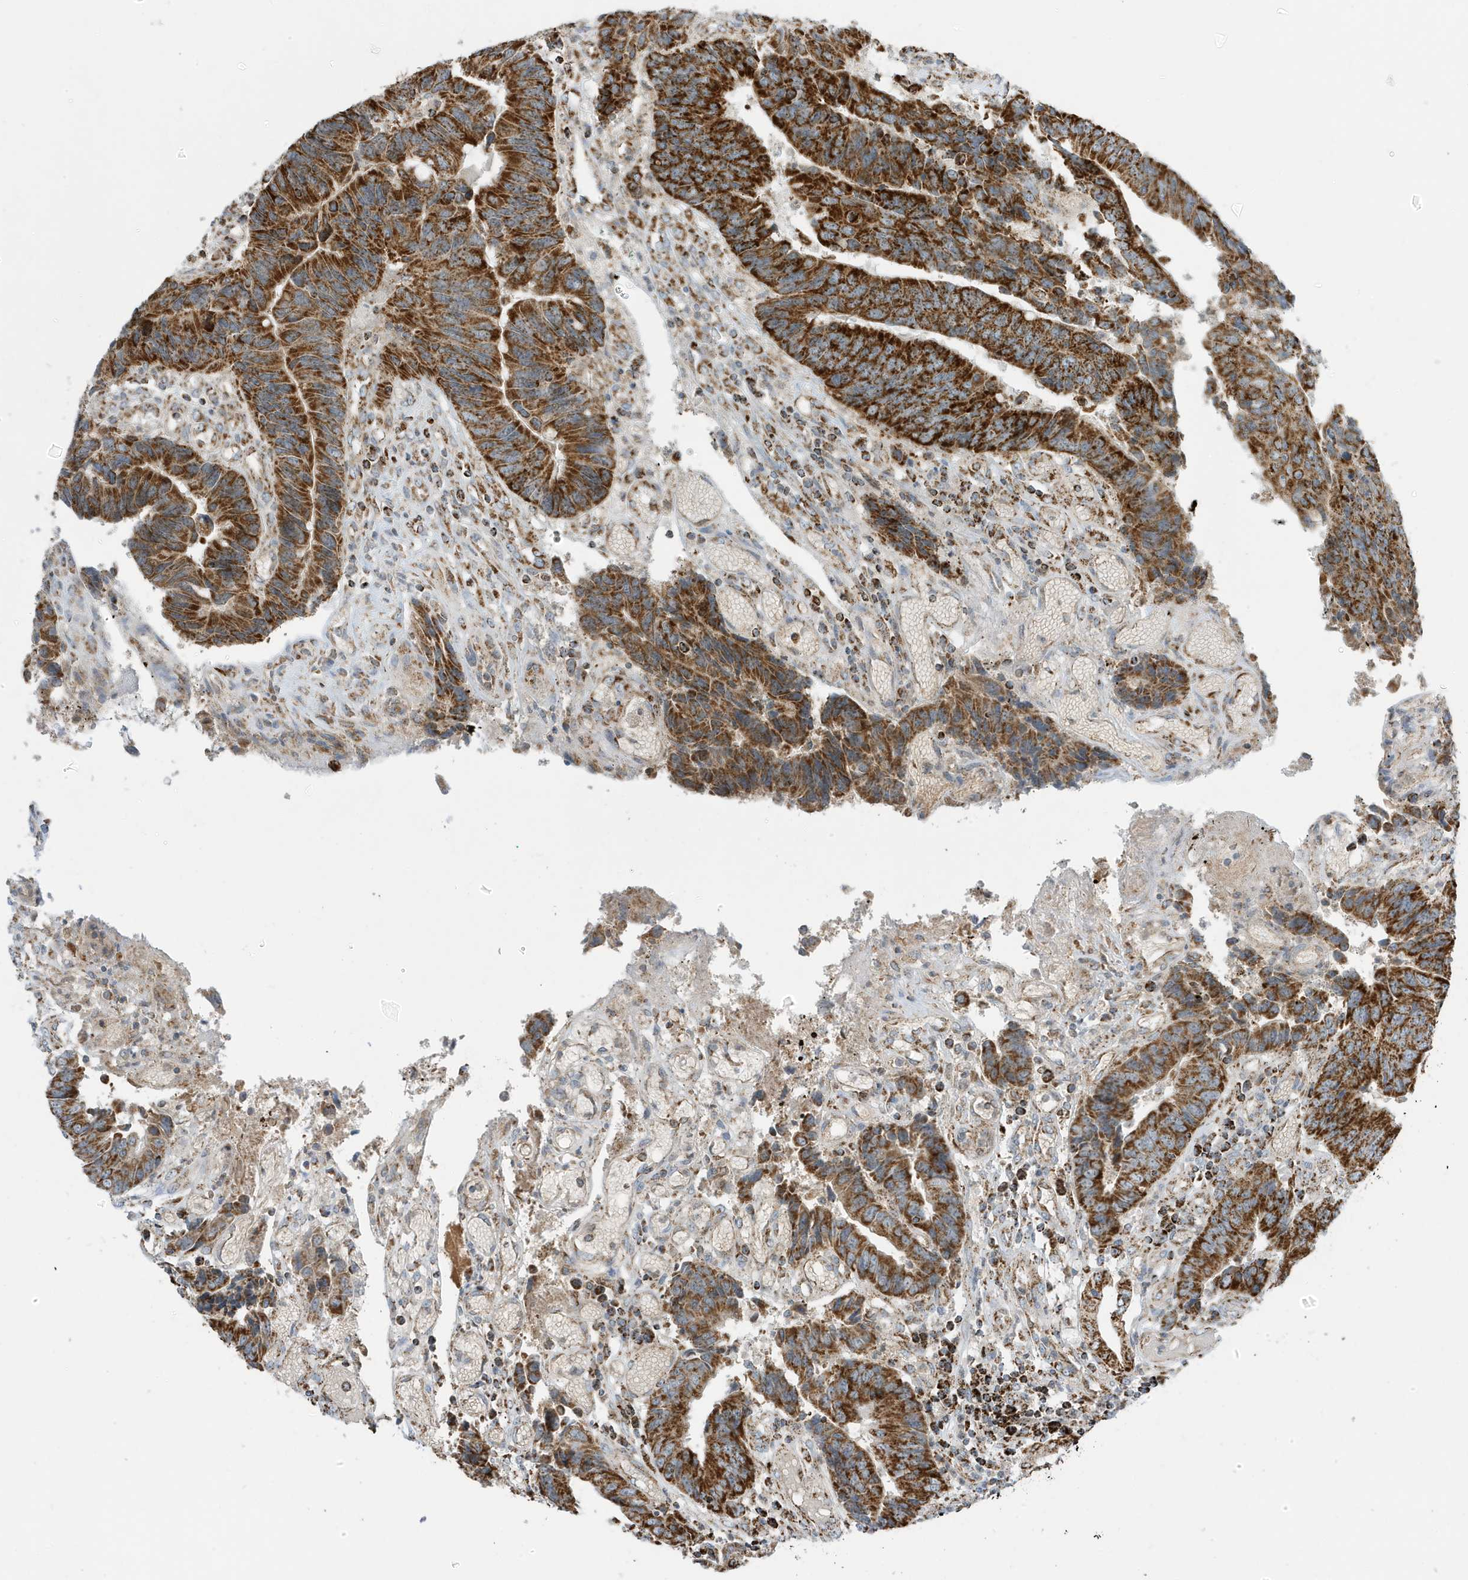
{"staining": {"intensity": "strong", "quantity": ">75%", "location": "cytoplasmic/membranous"}, "tissue": "colorectal cancer", "cell_type": "Tumor cells", "image_type": "cancer", "snomed": [{"axis": "morphology", "description": "Adenocarcinoma, NOS"}, {"axis": "topography", "description": "Rectum"}], "caption": "Strong cytoplasmic/membranous positivity for a protein is present in approximately >75% of tumor cells of colorectal cancer (adenocarcinoma) using IHC.", "gene": "ATP5ME", "patient": {"sex": "male", "age": 84}}